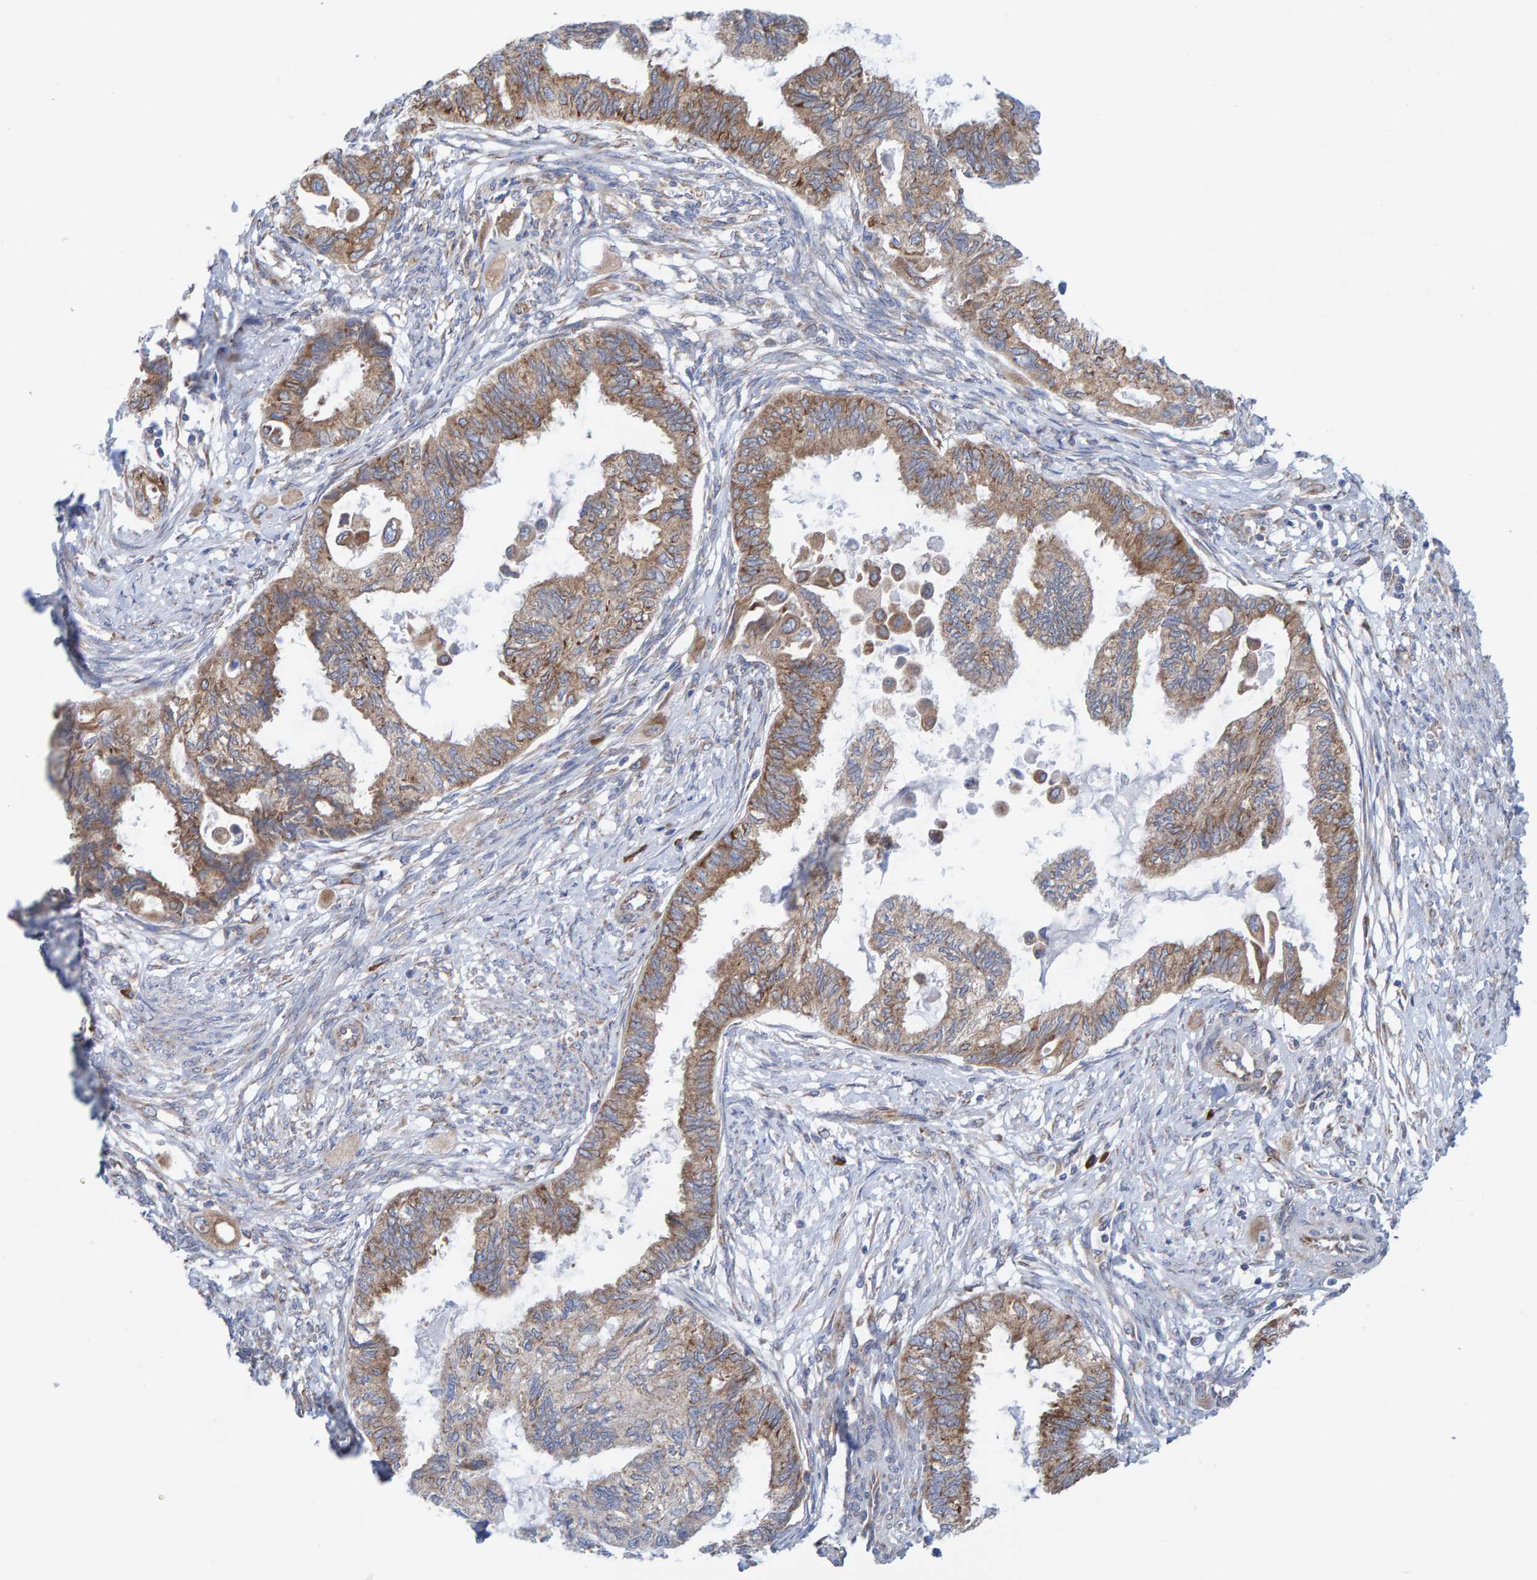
{"staining": {"intensity": "moderate", "quantity": ">75%", "location": "cytoplasmic/membranous"}, "tissue": "cervical cancer", "cell_type": "Tumor cells", "image_type": "cancer", "snomed": [{"axis": "morphology", "description": "Normal tissue, NOS"}, {"axis": "morphology", "description": "Adenocarcinoma, NOS"}, {"axis": "topography", "description": "Cervix"}, {"axis": "topography", "description": "Endometrium"}], "caption": "Adenocarcinoma (cervical) stained for a protein (brown) reveals moderate cytoplasmic/membranous positive expression in about >75% of tumor cells.", "gene": "CDK5RAP3", "patient": {"sex": "female", "age": 86}}